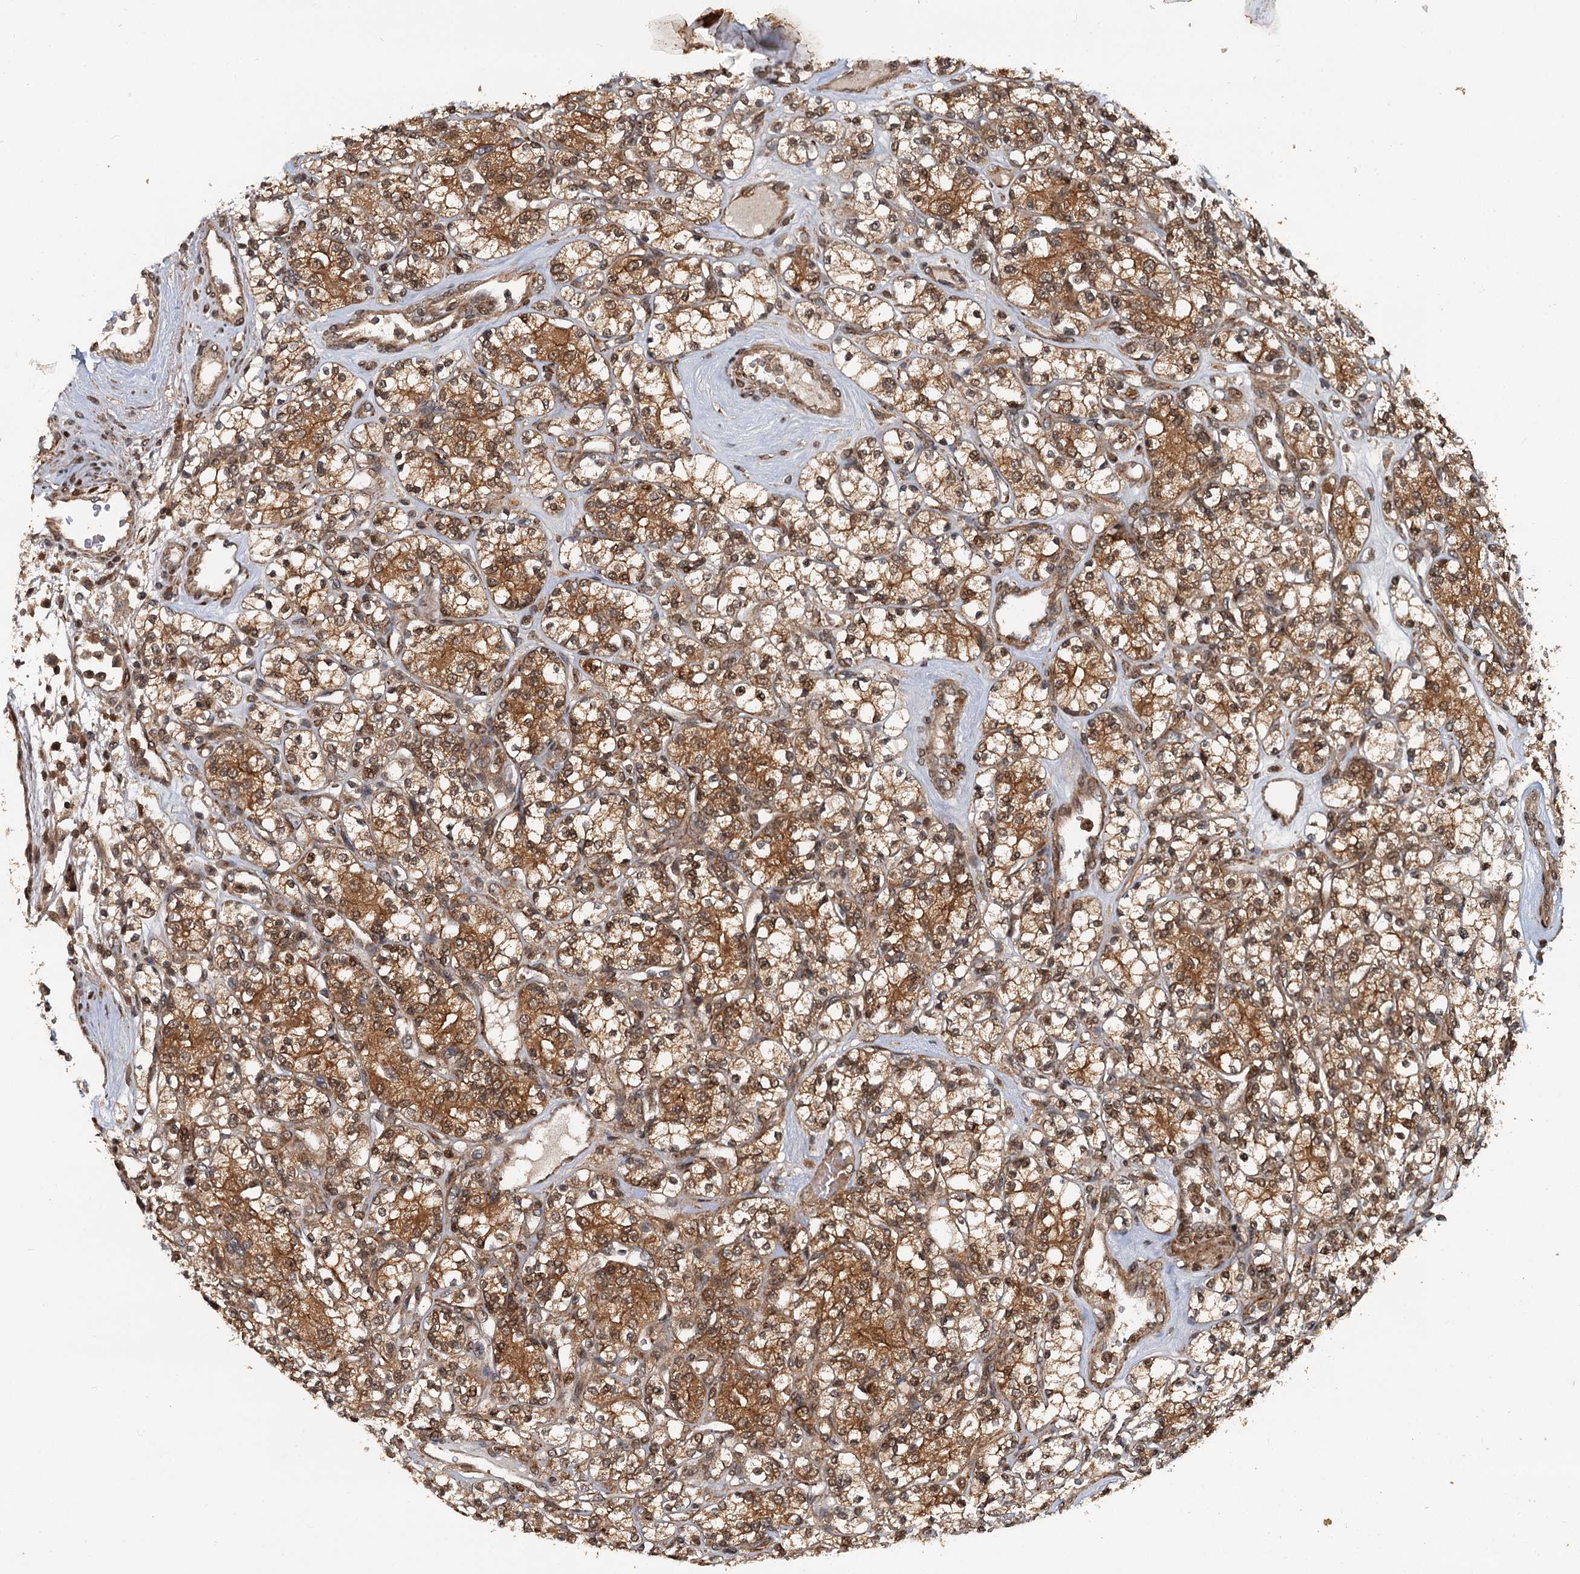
{"staining": {"intensity": "strong", "quantity": ">75%", "location": "cytoplasmic/membranous,nuclear"}, "tissue": "renal cancer", "cell_type": "Tumor cells", "image_type": "cancer", "snomed": [{"axis": "morphology", "description": "Adenocarcinoma, NOS"}, {"axis": "topography", "description": "Kidney"}], "caption": "Renal adenocarcinoma tissue displays strong cytoplasmic/membranous and nuclear staining in approximately >75% of tumor cells", "gene": "STUB1", "patient": {"sex": "male", "age": 77}}